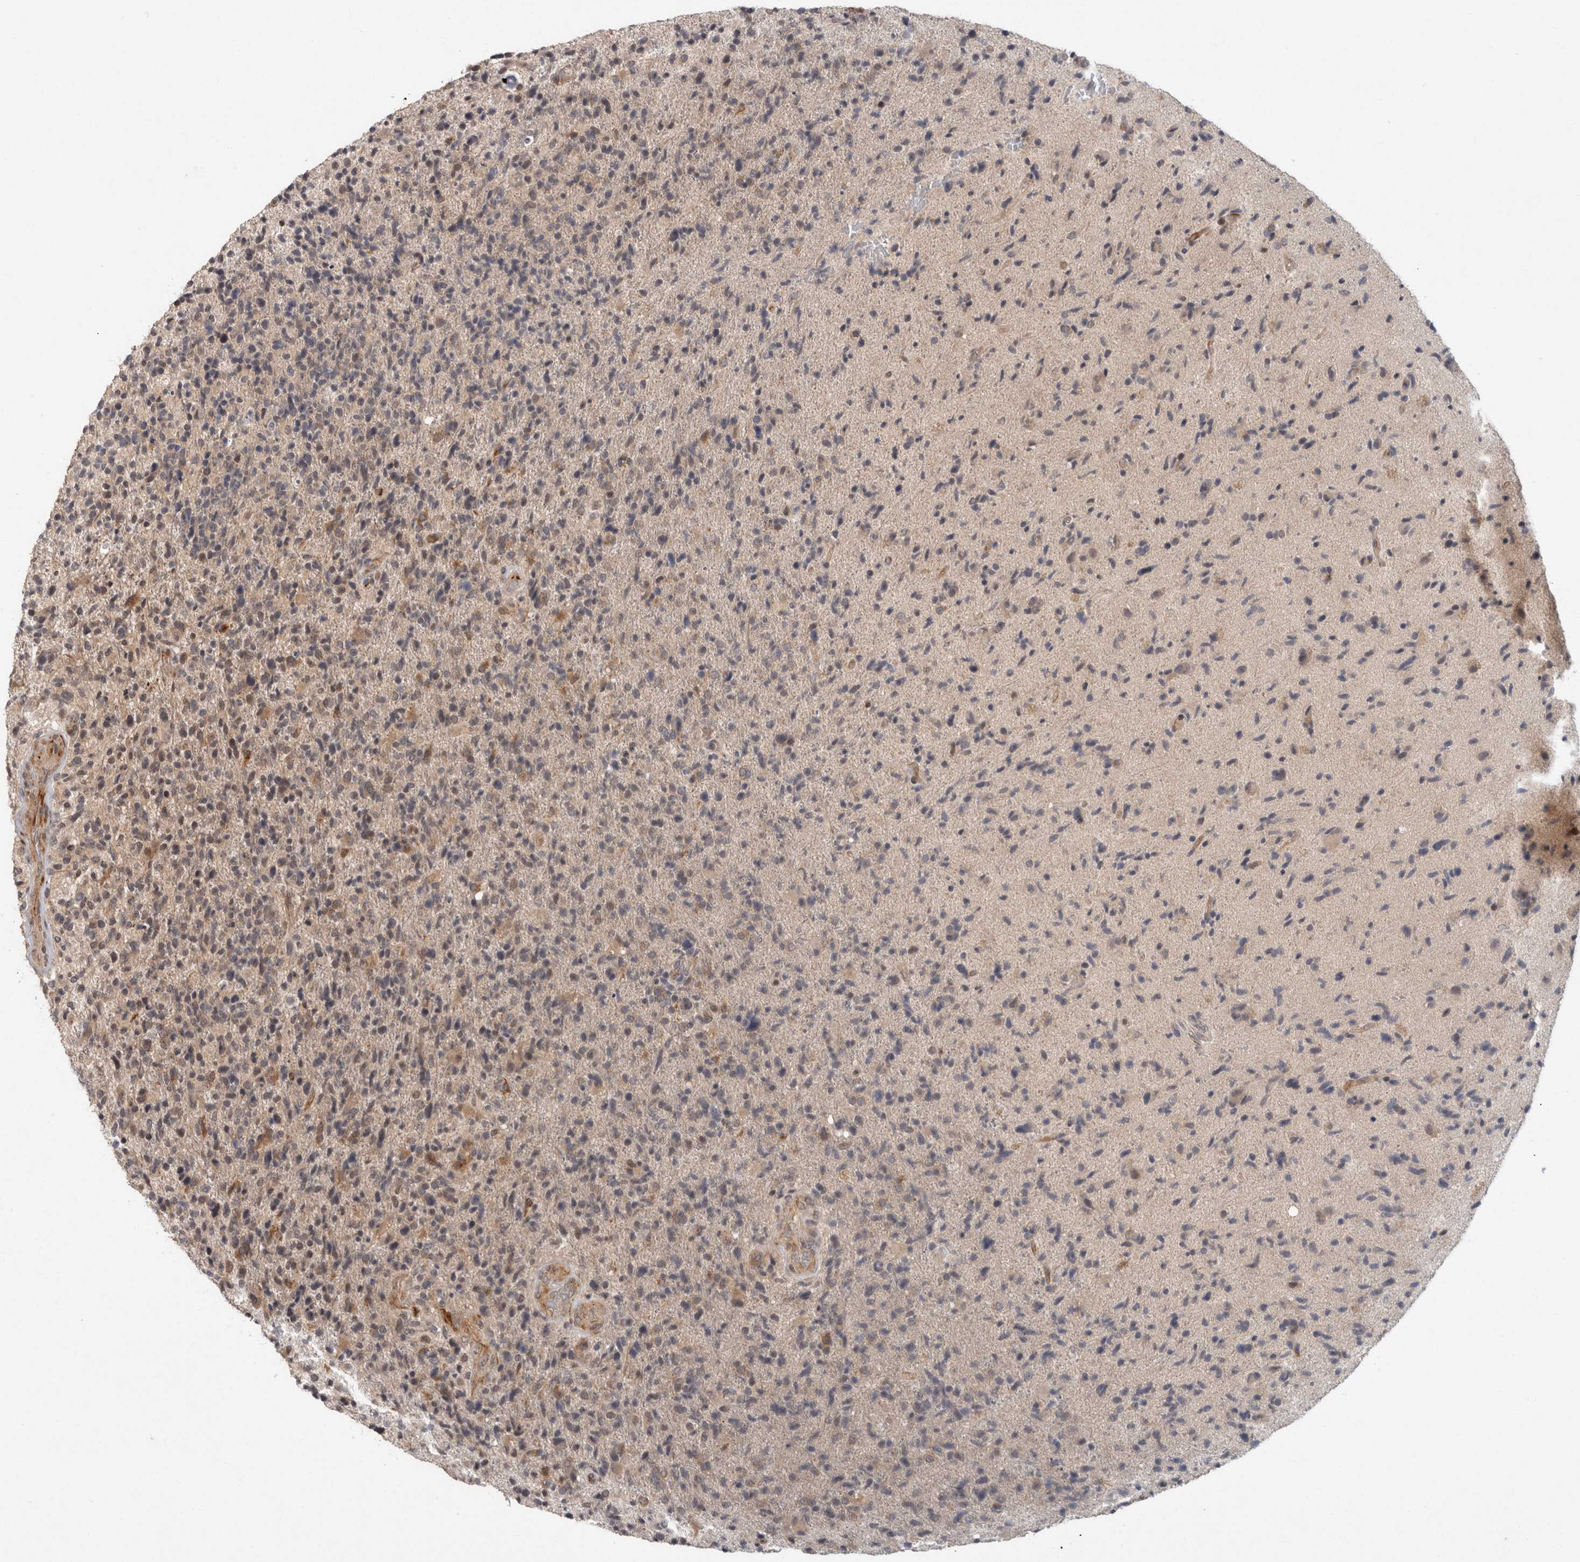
{"staining": {"intensity": "weak", "quantity": "25%-75%", "location": "cytoplasmic/membranous"}, "tissue": "glioma", "cell_type": "Tumor cells", "image_type": "cancer", "snomed": [{"axis": "morphology", "description": "Glioma, malignant, High grade"}, {"axis": "topography", "description": "Brain"}], "caption": "This image exhibits glioma stained with IHC to label a protein in brown. The cytoplasmic/membranous of tumor cells show weak positivity for the protein. Nuclei are counter-stained blue.", "gene": "CRISPLD1", "patient": {"sex": "male", "age": 72}}